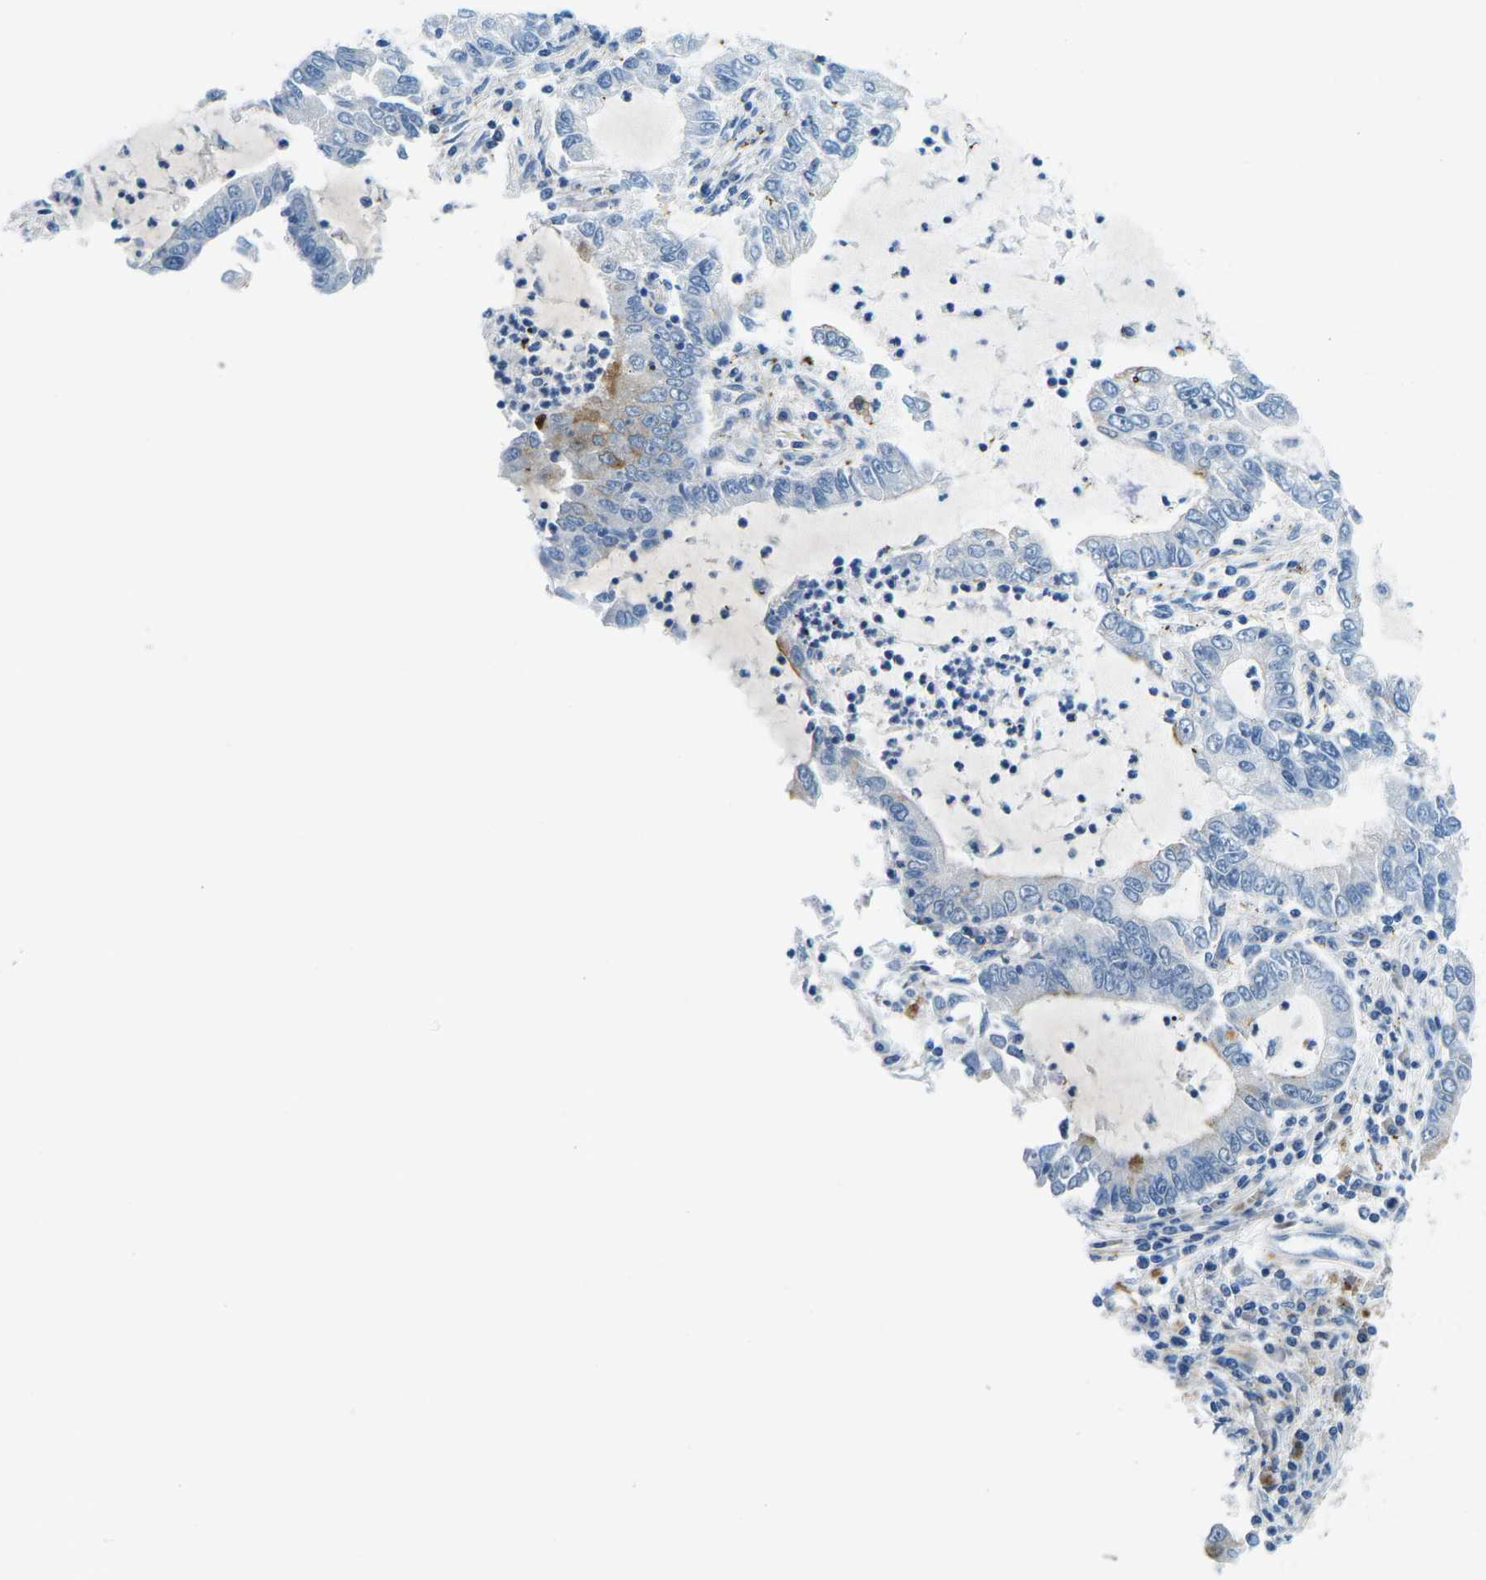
{"staining": {"intensity": "moderate", "quantity": "<25%", "location": "cytoplasmic/membranous"}, "tissue": "lung cancer", "cell_type": "Tumor cells", "image_type": "cancer", "snomed": [{"axis": "morphology", "description": "Adenocarcinoma, NOS"}, {"axis": "topography", "description": "Lung"}], "caption": "Immunohistochemistry (DAB (3,3'-diaminobenzidine)) staining of human lung cancer (adenocarcinoma) reveals moderate cytoplasmic/membranous protein expression in about <25% of tumor cells.", "gene": "CFB", "patient": {"sex": "female", "age": 51}}